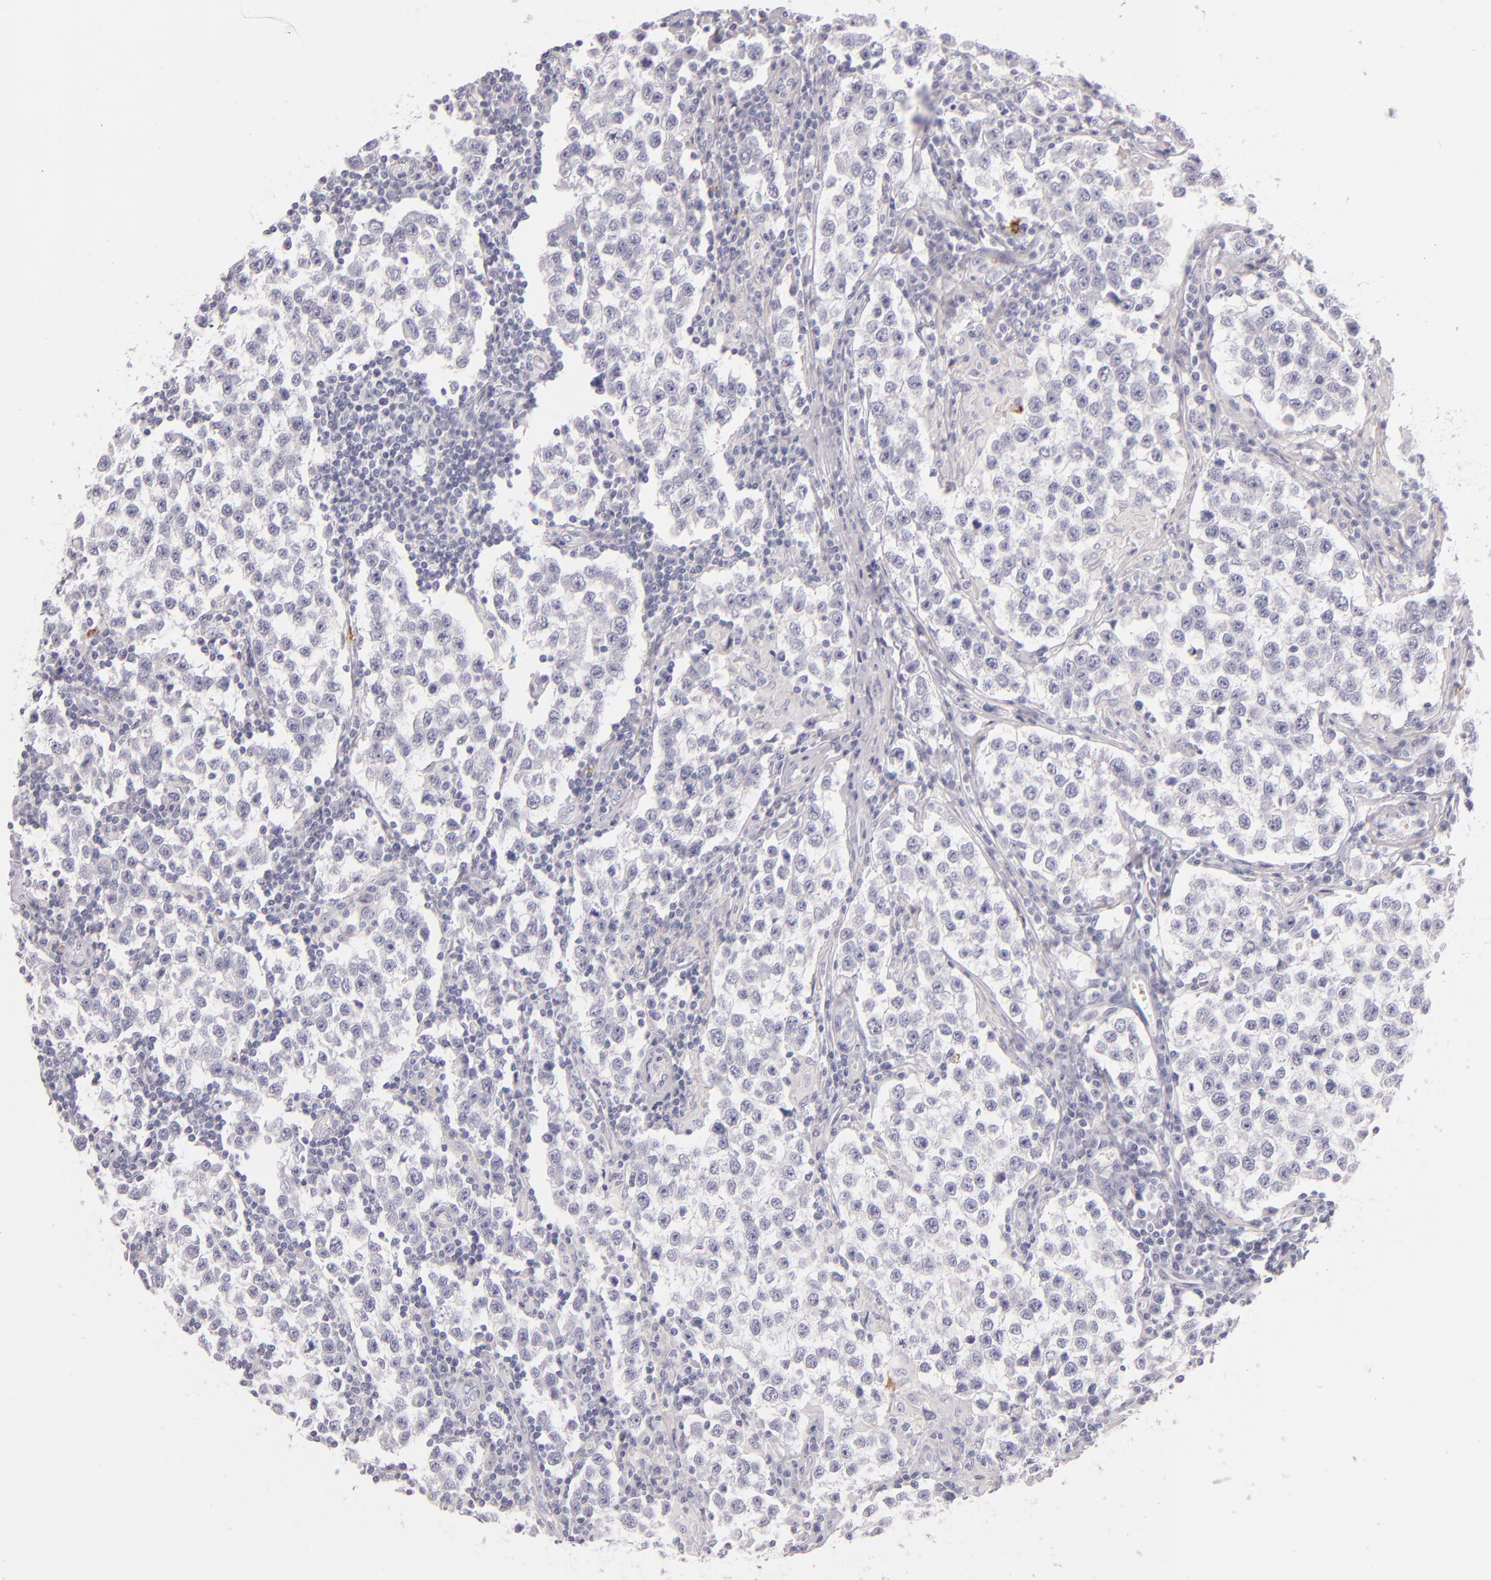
{"staining": {"intensity": "negative", "quantity": "none", "location": "none"}, "tissue": "testis cancer", "cell_type": "Tumor cells", "image_type": "cancer", "snomed": [{"axis": "morphology", "description": "Seminoma, NOS"}, {"axis": "topography", "description": "Testis"}], "caption": "Histopathology image shows no protein positivity in tumor cells of testis cancer tissue. (DAB (3,3'-diaminobenzidine) immunohistochemistry (IHC), high magnification).", "gene": "CD207", "patient": {"sex": "male", "age": 36}}